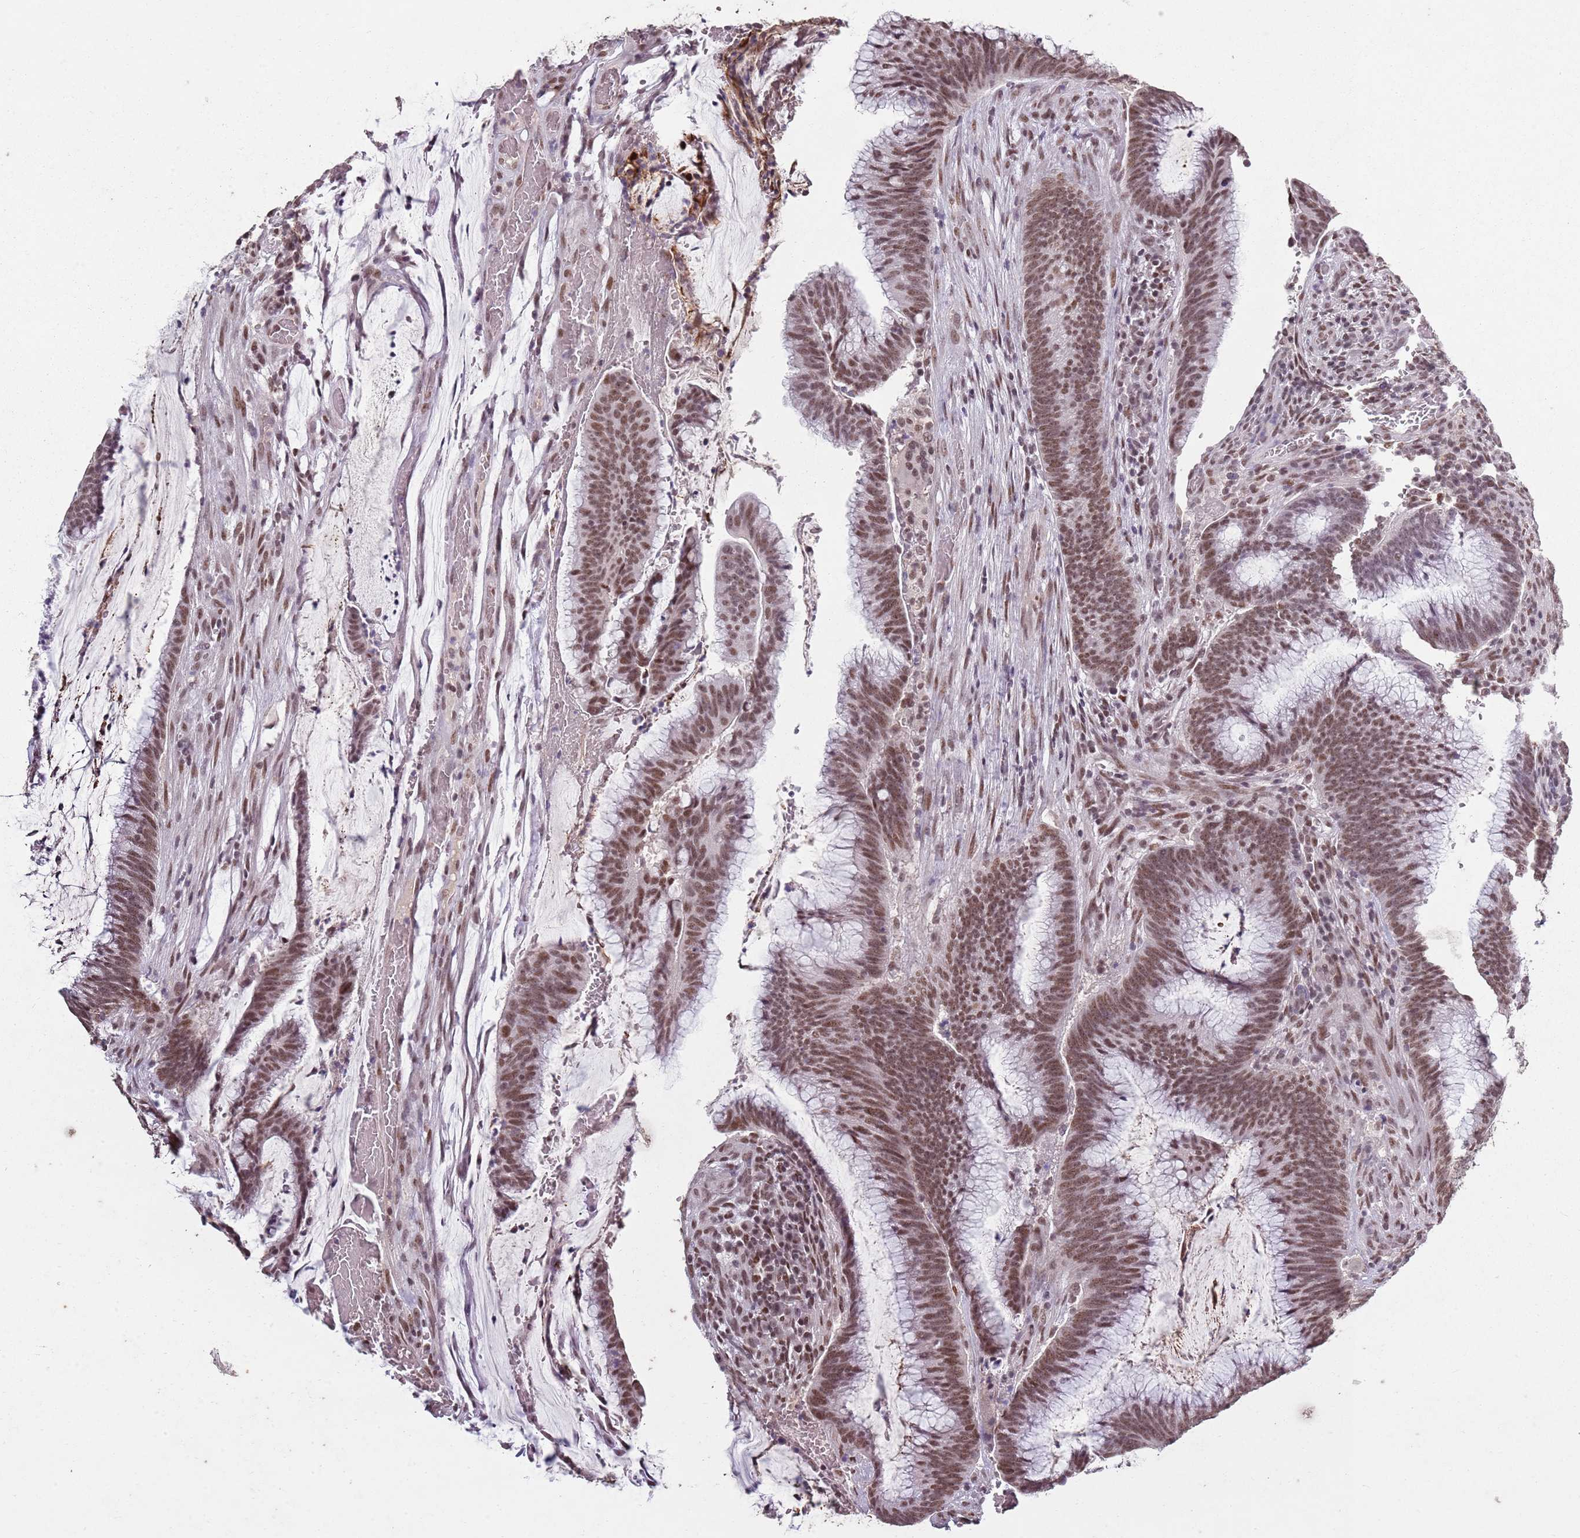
{"staining": {"intensity": "moderate", "quantity": ">75%", "location": "nuclear"}, "tissue": "colorectal cancer", "cell_type": "Tumor cells", "image_type": "cancer", "snomed": [{"axis": "morphology", "description": "Adenocarcinoma, NOS"}, {"axis": "topography", "description": "Rectum"}], "caption": "Protein expression analysis of colorectal adenocarcinoma exhibits moderate nuclear positivity in approximately >75% of tumor cells. The protein of interest is shown in brown color, while the nuclei are stained blue.", "gene": "ARL14EP", "patient": {"sex": "female", "age": 77}}